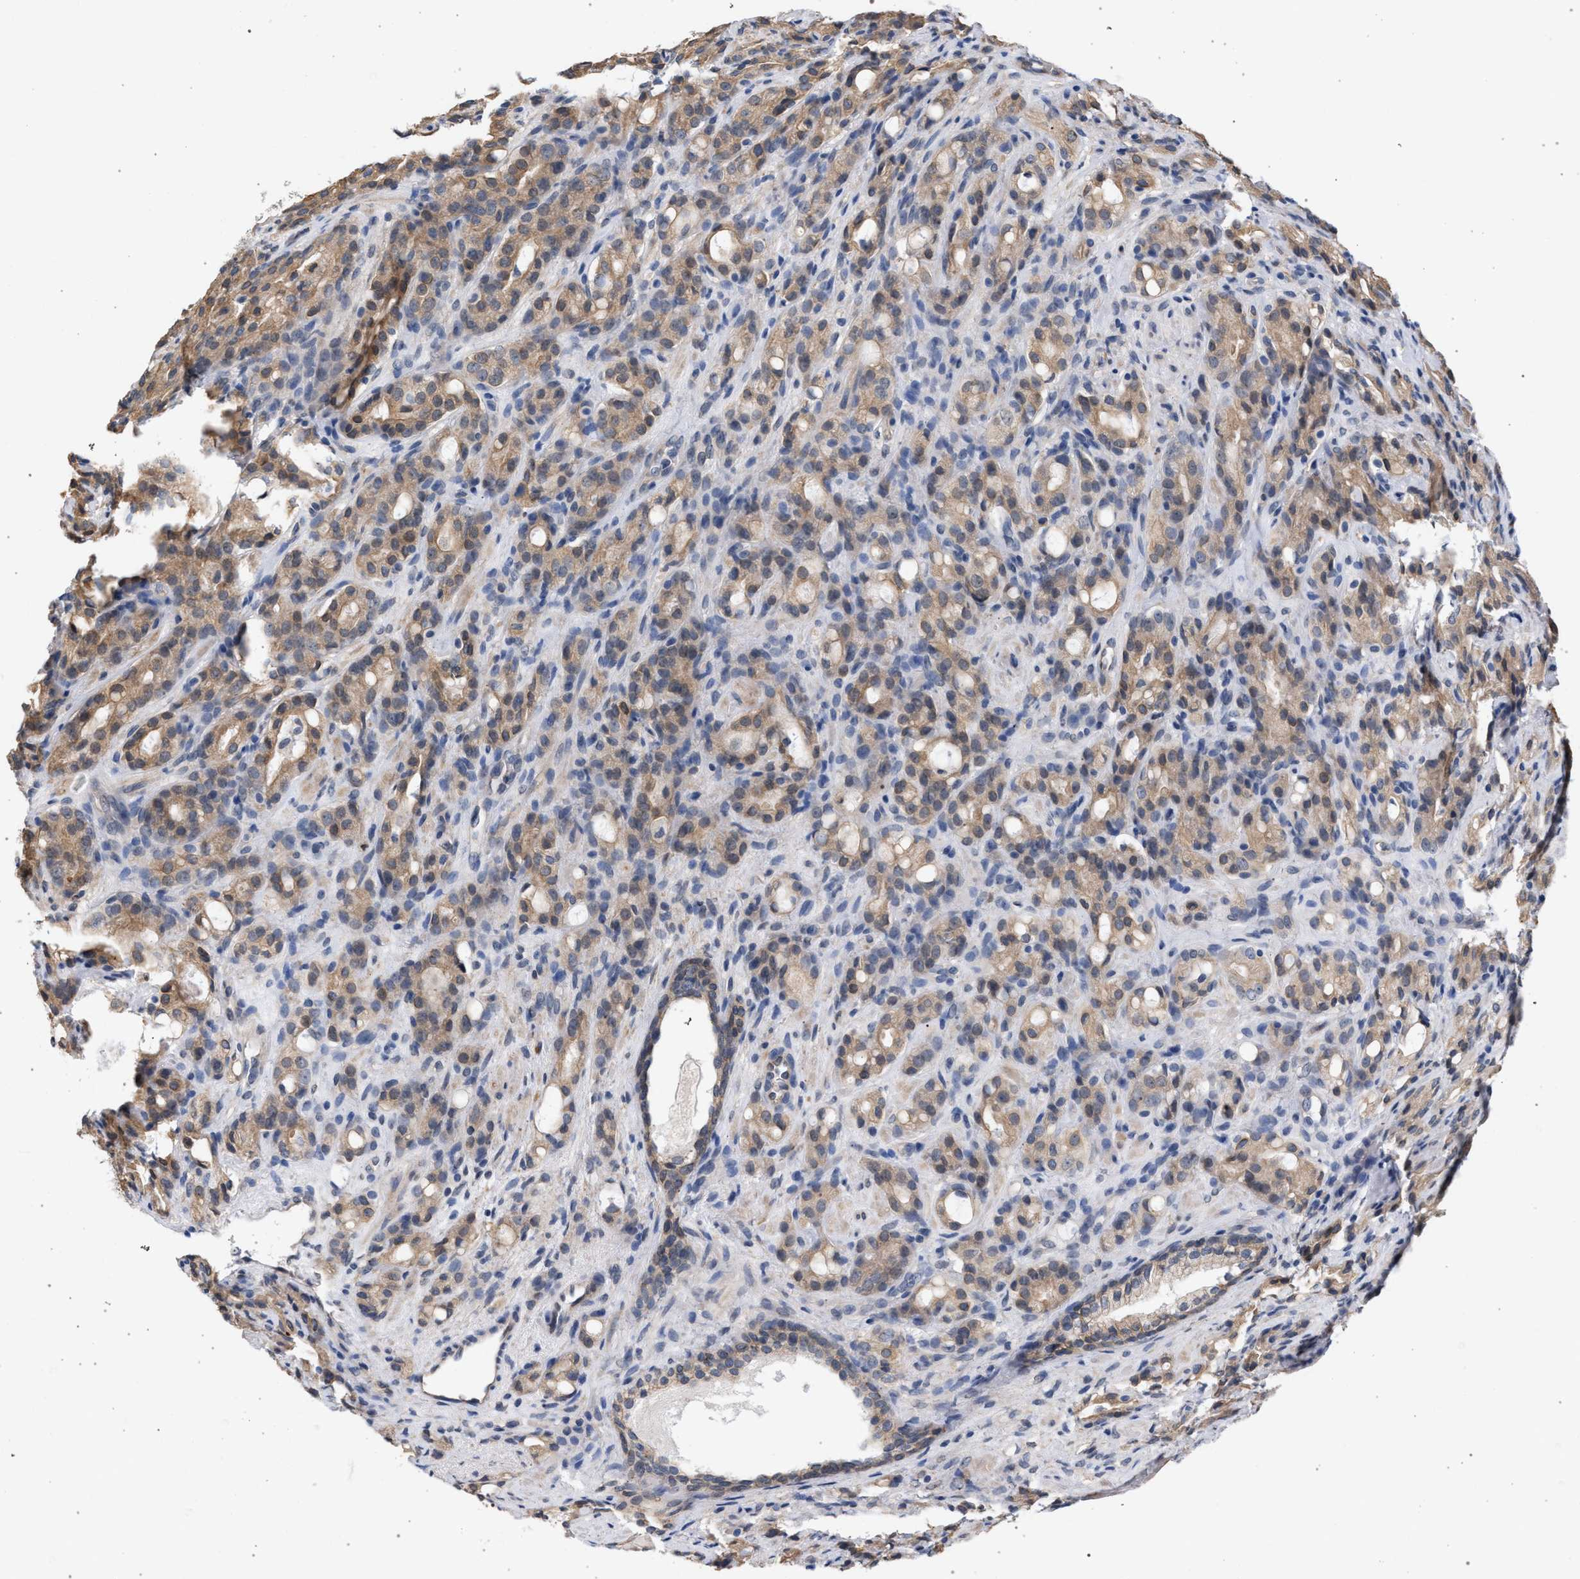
{"staining": {"intensity": "moderate", "quantity": ">75%", "location": "cytoplasmic/membranous"}, "tissue": "prostate cancer", "cell_type": "Tumor cells", "image_type": "cancer", "snomed": [{"axis": "morphology", "description": "Adenocarcinoma, High grade"}, {"axis": "topography", "description": "Prostate"}], "caption": "Tumor cells reveal medium levels of moderate cytoplasmic/membranous staining in approximately >75% of cells in prostate cancer (high-grade adenocarcinoma).", "gene": "ARPC5L", "patient": {"sex": "male", "age": 72}}